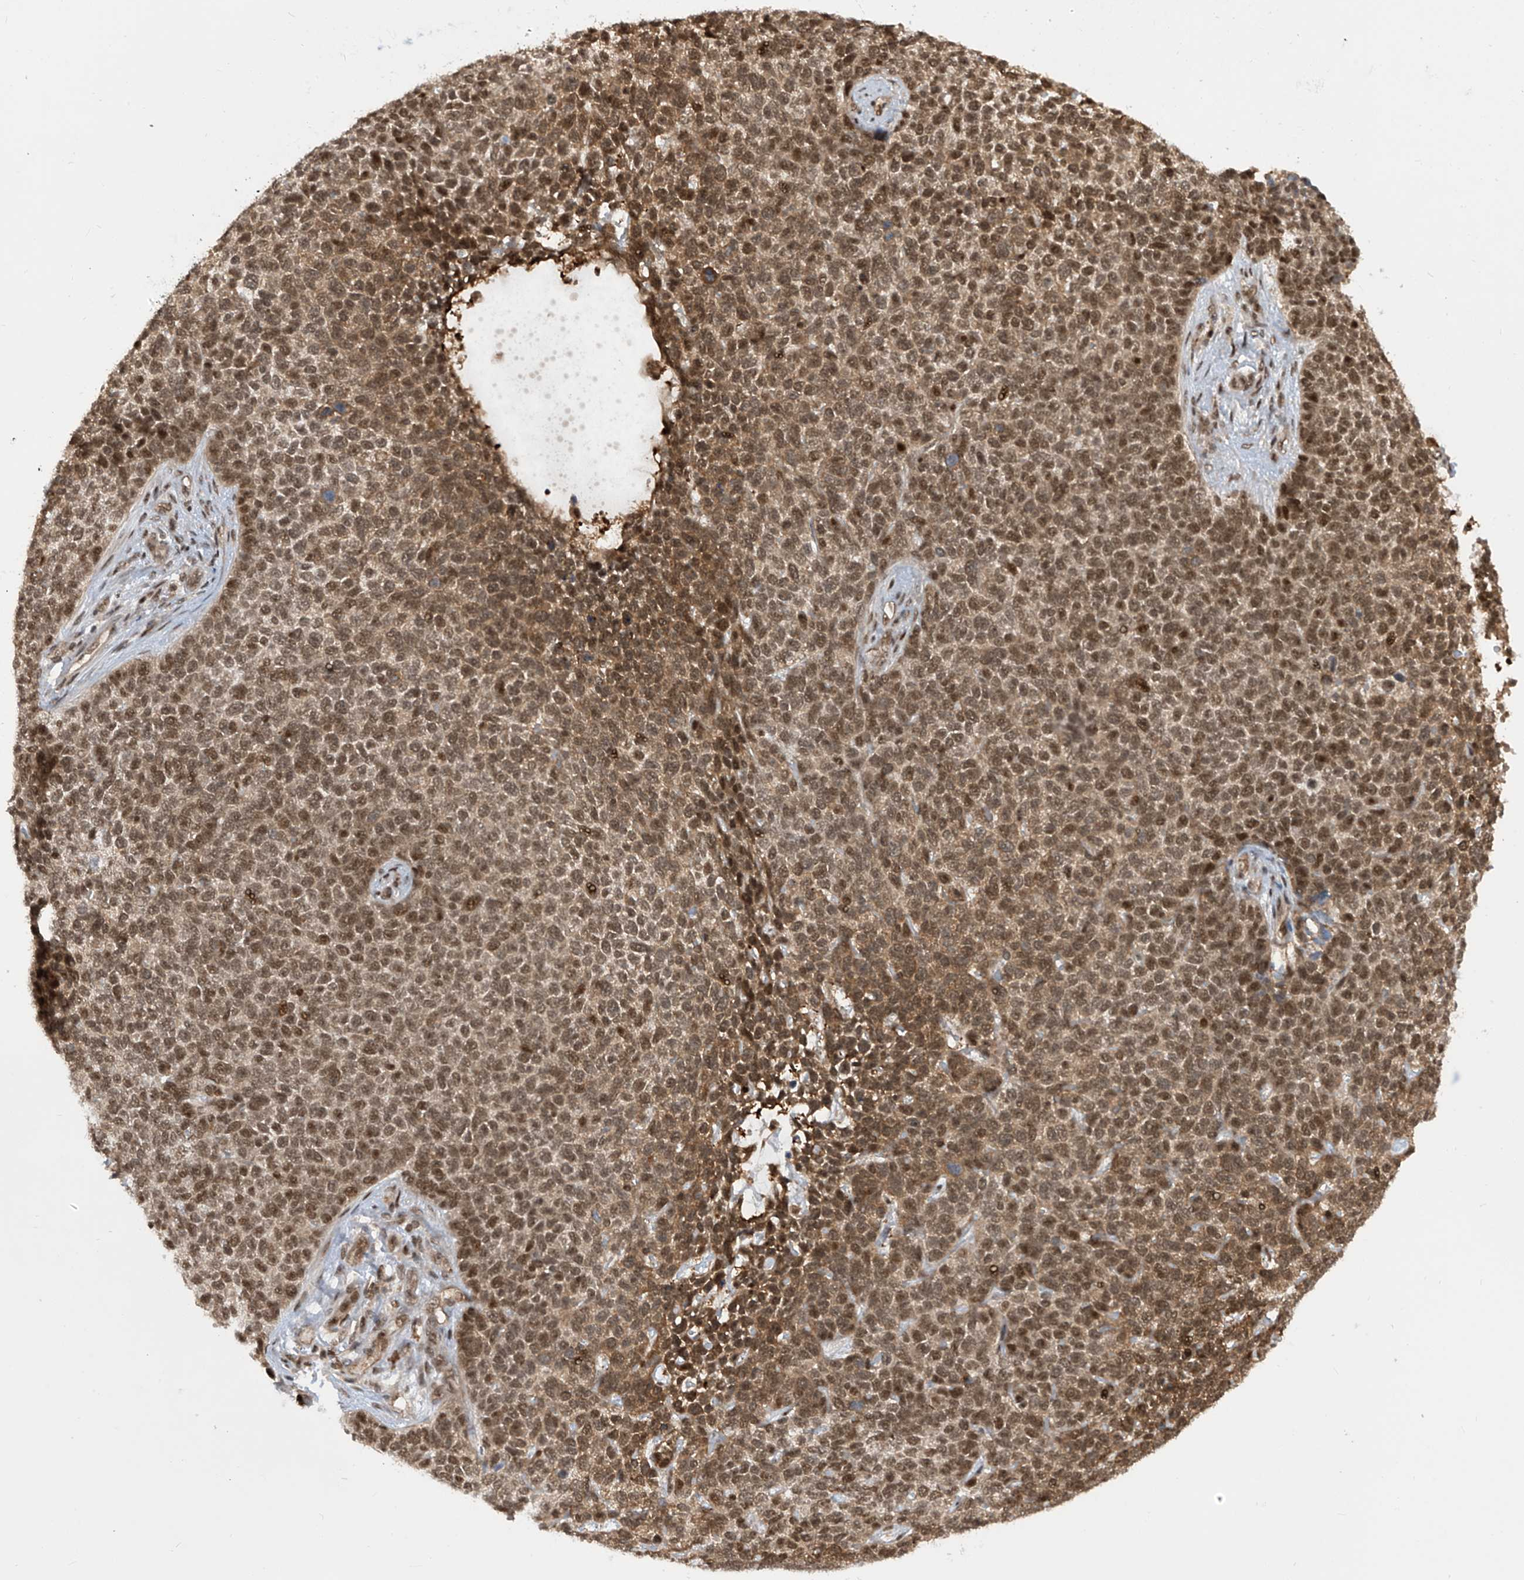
{"staining": {"intensity": "moderate", "quantity": ">75%", "location": "nuclear"}, "tissue": "skin cancer", "cell_type": "Tumor cells", "image_type": "cancer", "snomed": [{"axis": "morphology", "description": "Basal cell carcinoma"}, {"axis": "topography", "description": "Skin"}], "caption": "Protein staining of skin cancer tissue exhibits moderate nuclear positivity in approximately >75% of tumor cells. (IHC, brightfield microscopy, high magnification).", "gene": "LAGE3", "patient": {"sex": "female", "age": 84}}